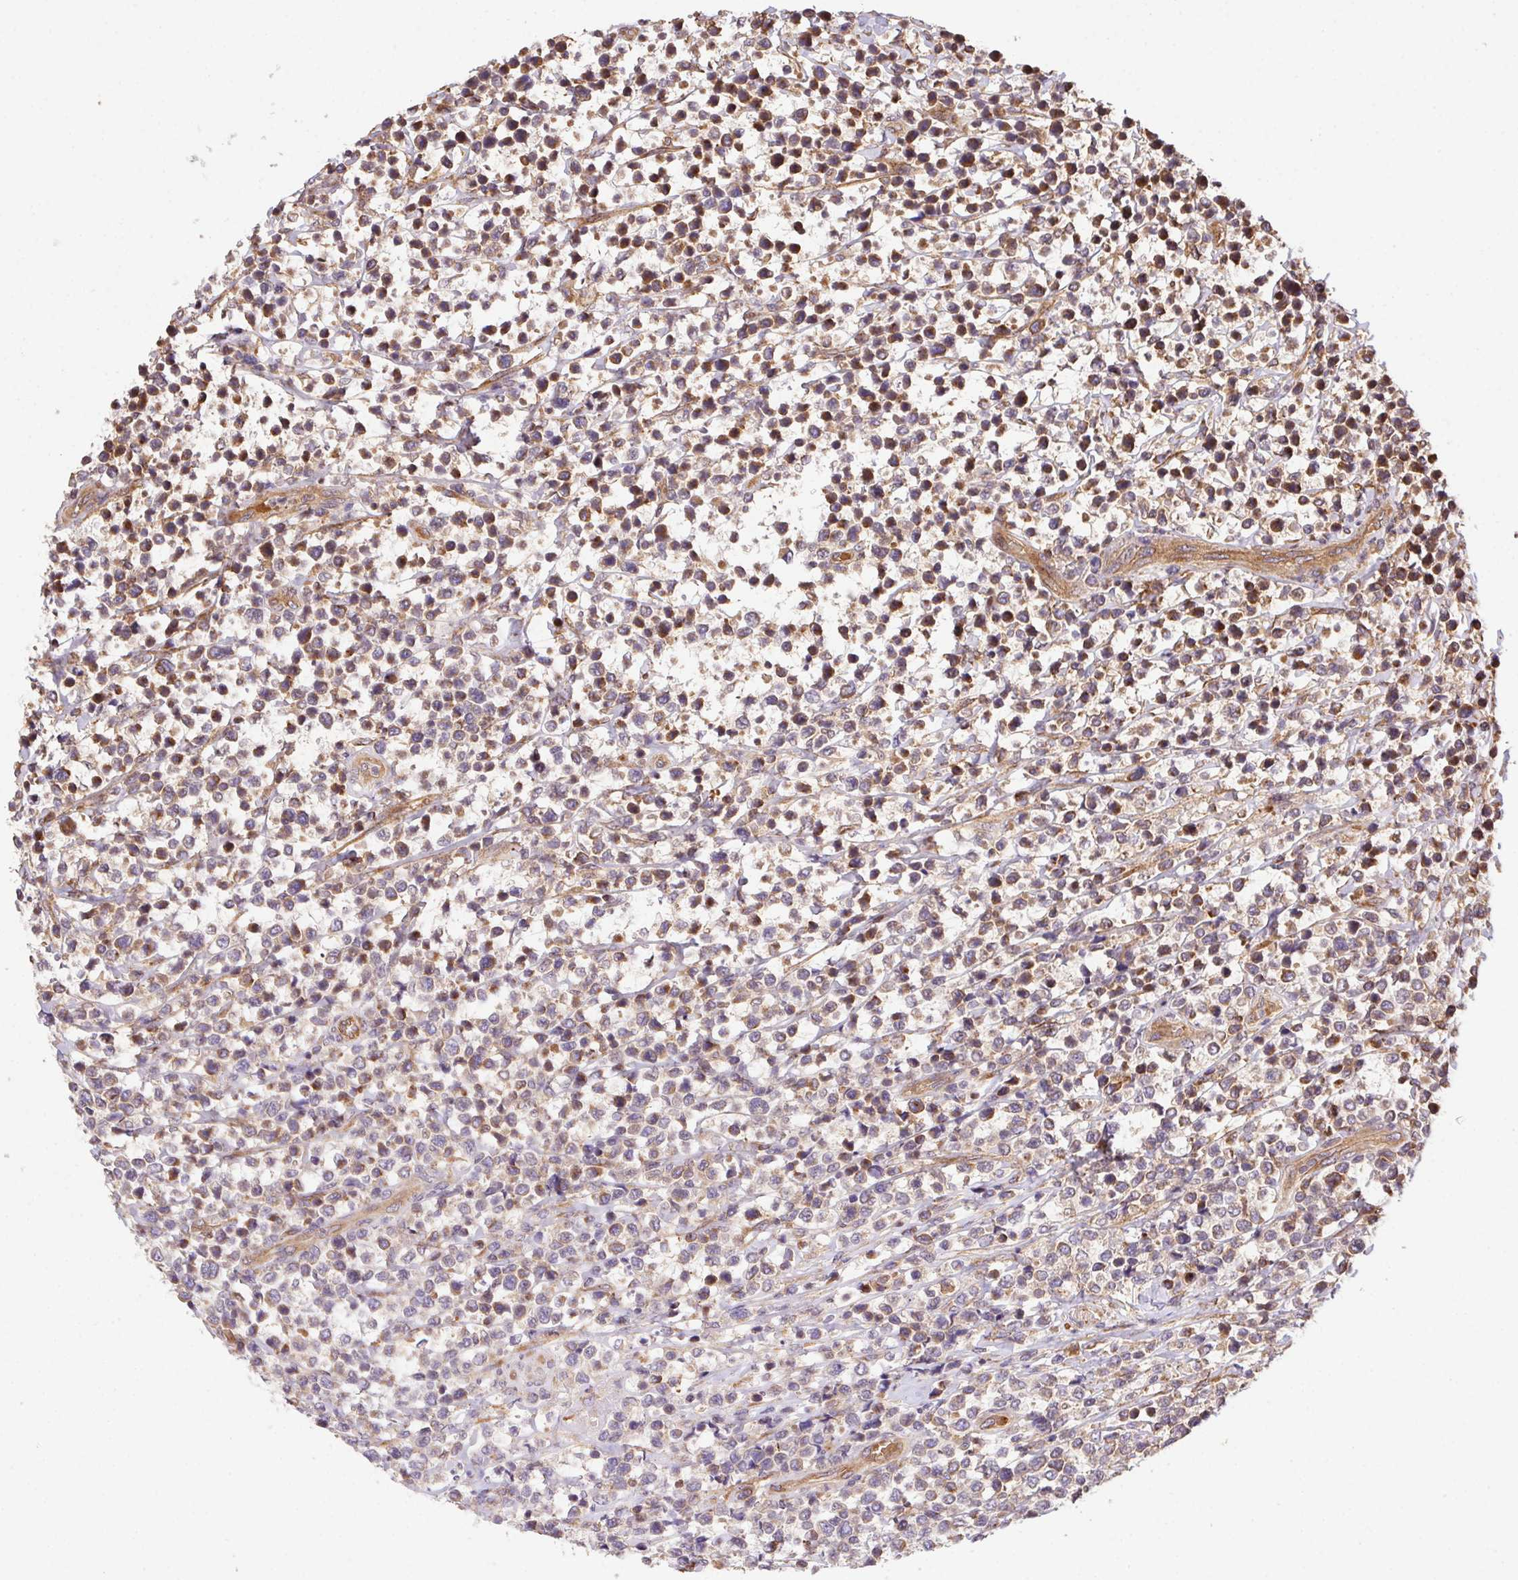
{"staining": {"intensity": "moderate", "quantity": "25%-75%", "location": "cytoplasmic/membranous"}, "tissue": "lymphoma", "cell_type": "Tumor cells", "image_type": "cancer", "snomed": [{"axis": "morphology", "description": "Malignant lymphoma, non-Hodgkin's type, High grade"}, {"axis": "topography", "description": "Soft tissue"}], "caption": "High-grade malignant lymphoma, non-Hodgkin's type stained with a brown dye displays moderate cytoplasmic/membranous positive positivity in about 25%-75% of tumor cells.", "gene": "USE1", "patient": {"sex": "female", "age": 56}}